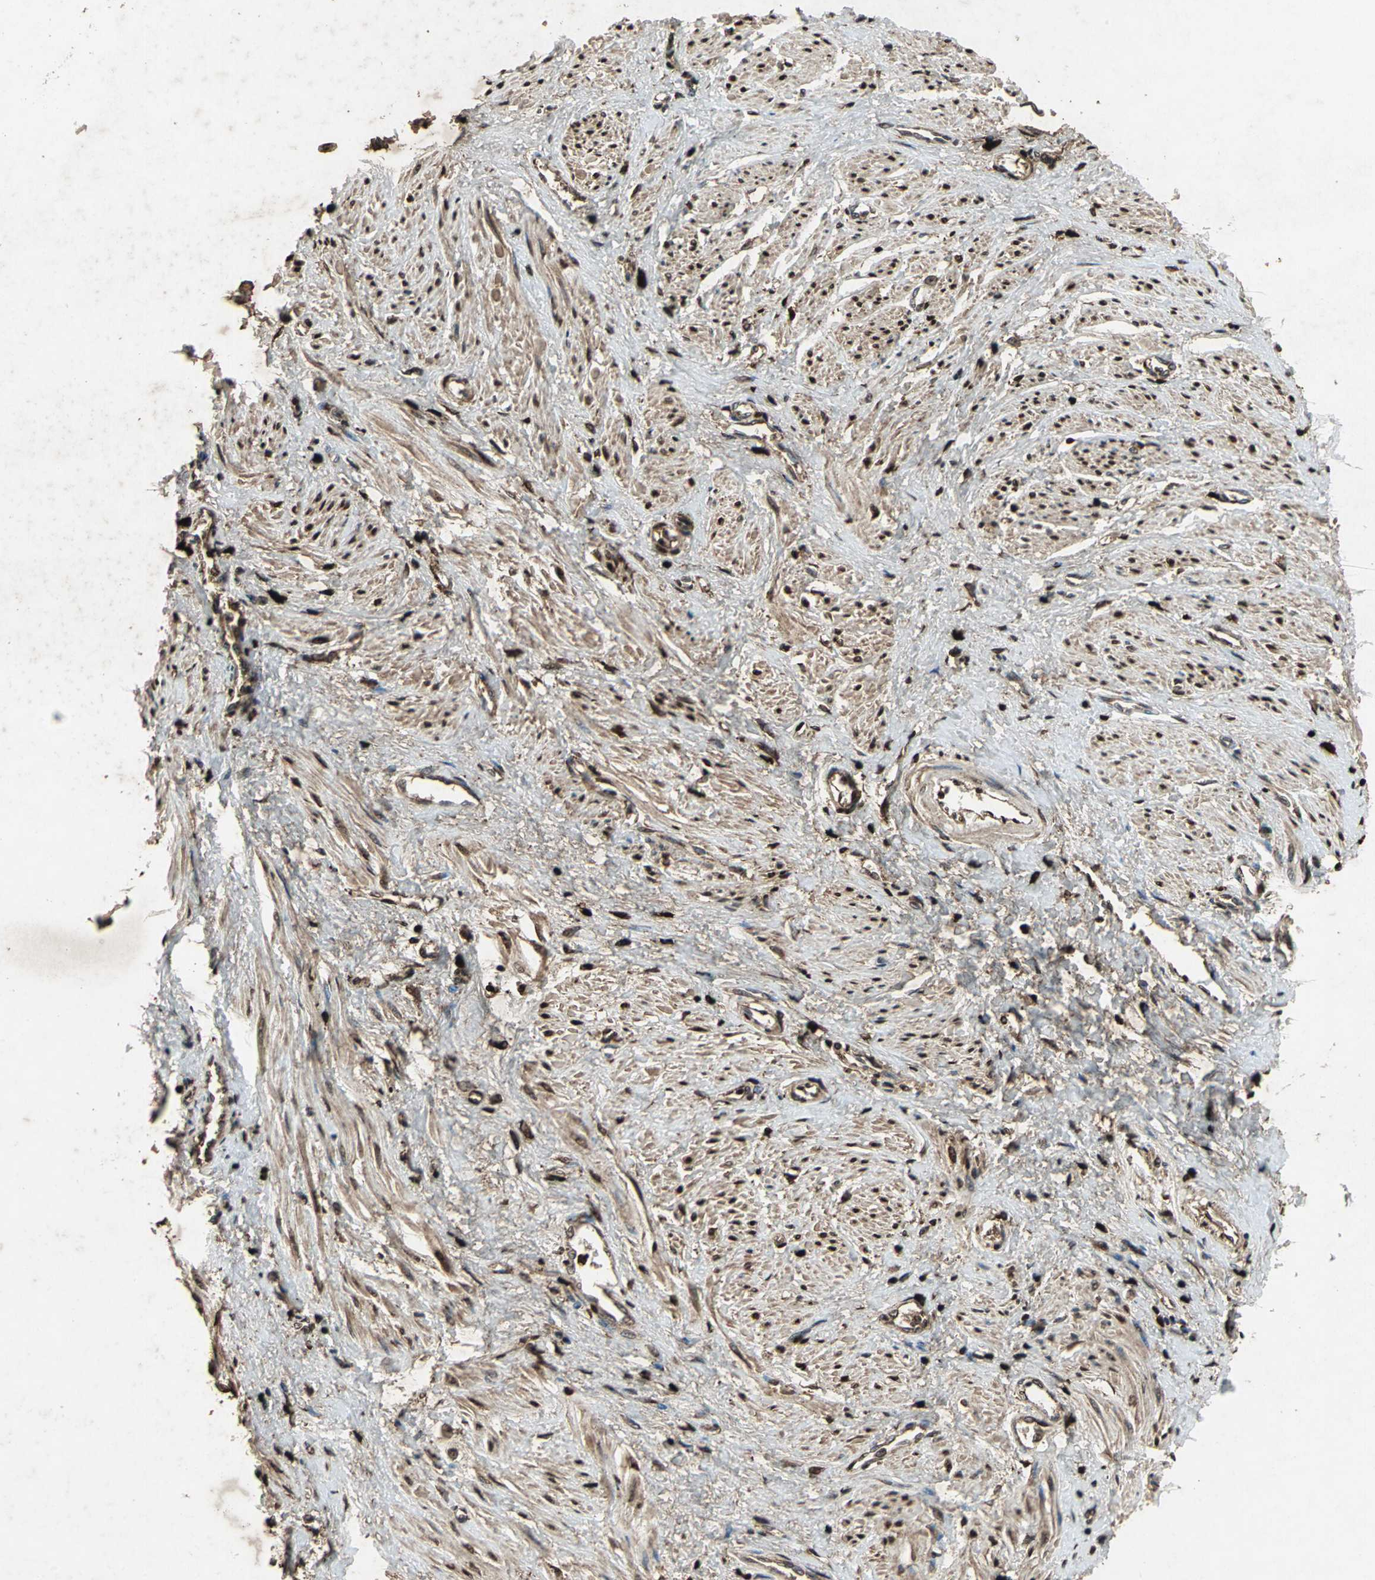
{"staining": {"intensity": "strong", "quantity": ">75%", "location": "cytoplasmic/membranous,nuclear"}, "tissue": "smooth muscle", "cell_type": "Smooth muscle cells", "image_type": "normal", "snomed": [{"axis": "morphology", "description": "Normal tissue, NOS"}, {"axis": "topography", "description": "Smooth muscle"}, {"axis": "topography", "description": "Uterus"}], "caption": "Smooth muscle cells show strong cytoplasmic/membranous,nuclear positivity in approximately >75% of cells in normal smooth muscle.", "gene": "SEPTIN4", "patient": {"sex": "female", "age": 39}}